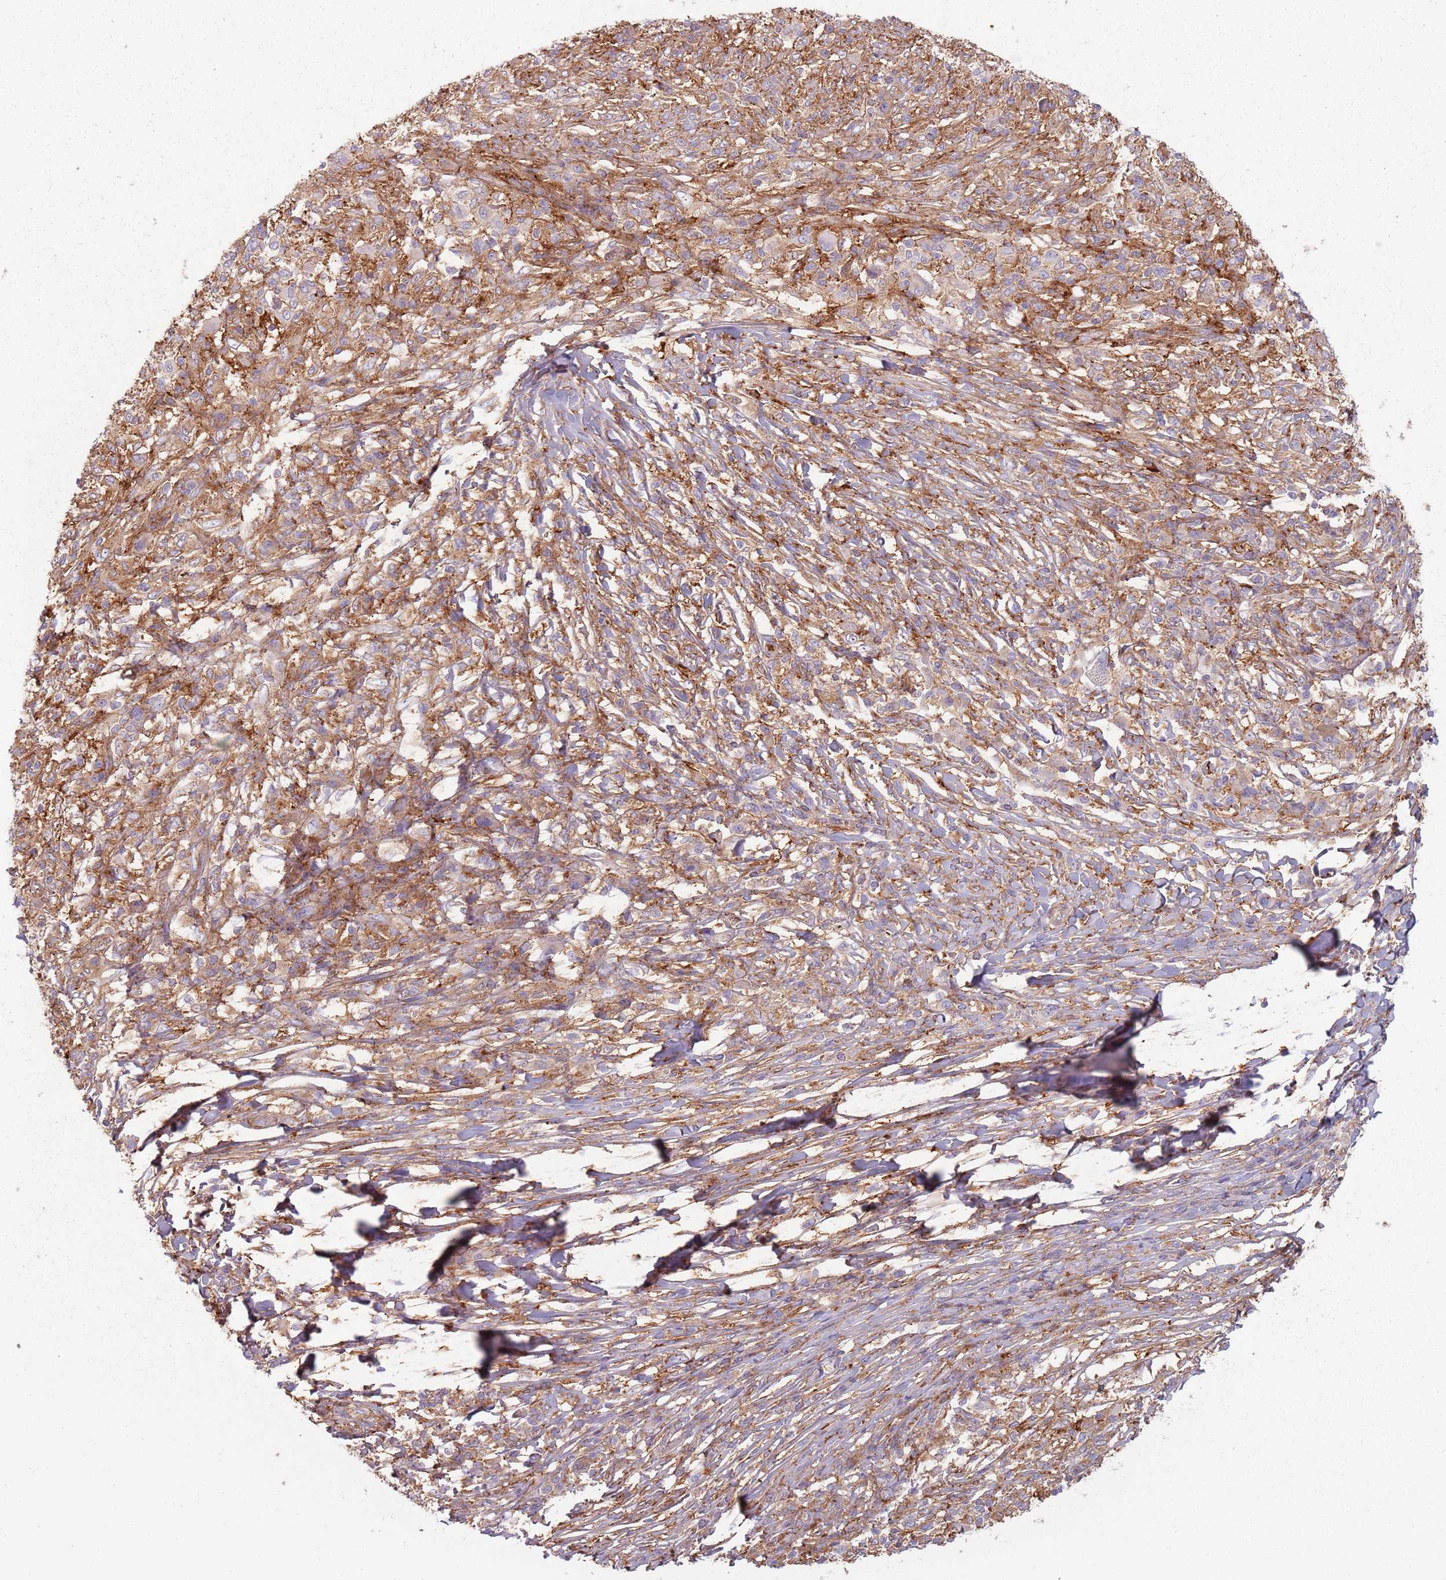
{"staining": {"intensity": "moderate", "quantity": ">75%", "location": "cytoplasmic/membranous"}, "tissue": "melanoma", "cell_type": "Tumor cells", "image_type": "cancer", "snomed": [{"axis": "morphology", "description": "Malignant melanoma, NOS"}, {"axis": "topography", "description": "Skin"}], "caption": "Immunohistochemical staining of malignant melanoma shows medium levels of moderate cytoplasmic/membranous positivity in about >75% of tumor cells.", "gene": "TPD52L2", "patient": {"sex": "male", "age": 66}}